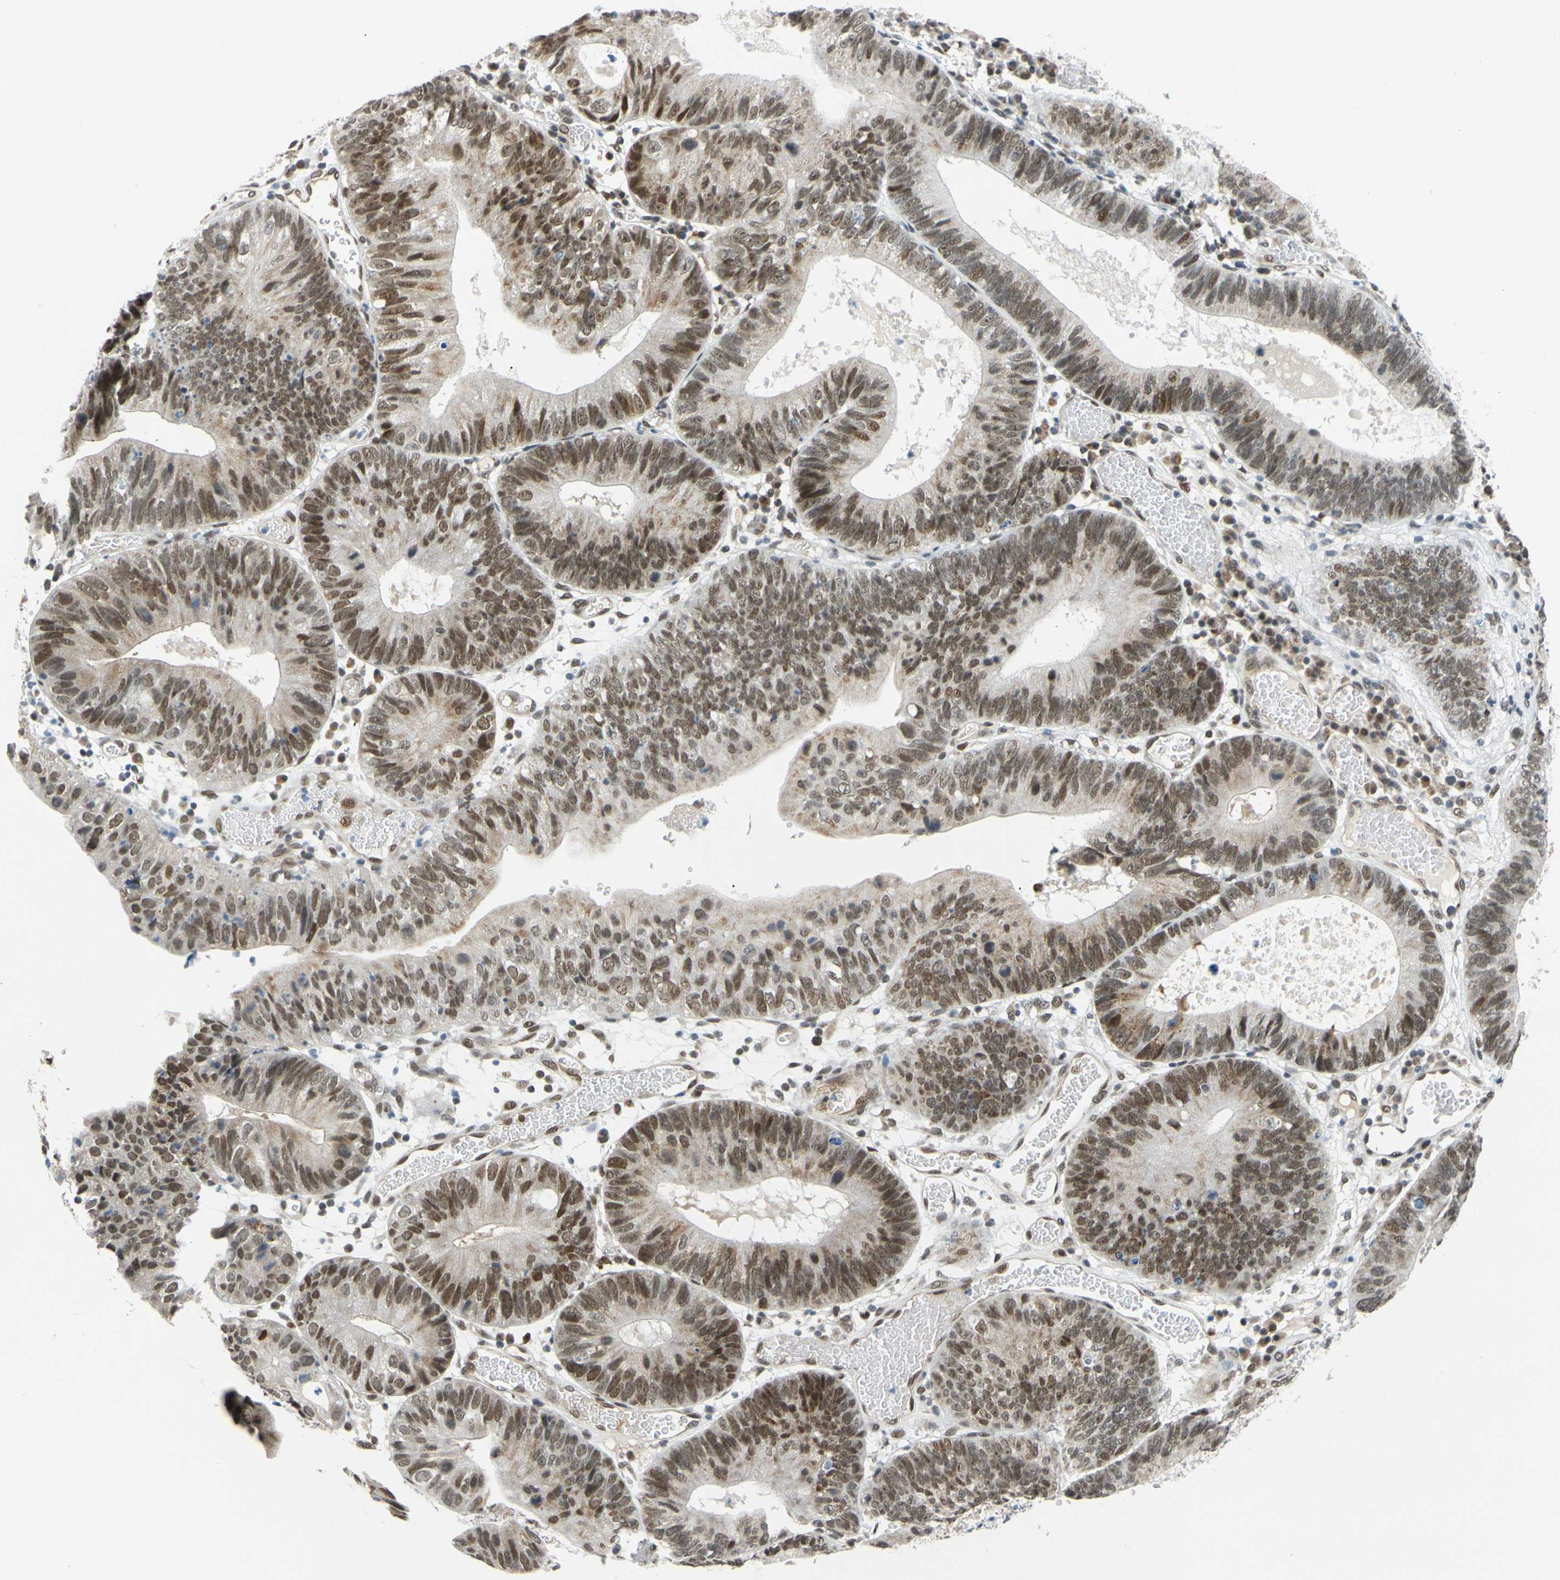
{"staining": {"intensity": "moderate", "quantity": ">75%", "location": "nuclear"}, "tissue": "stomach cancer", "cell_type": "Tumor cells", "image_type": "cancer", "snomed": [{"axis": "morphology", "description": "Adenocarcinoma, NOS"}, {"axis": "topography", "description": "Stomach"}], "caption": "Protein analysis of stomach cancer (adenocarcinoma) tissue displays moderate nuclear expression in about >75% of tumor cells.", "gene": "POGZ", "patient": {"sex": "male", "age": 59}}